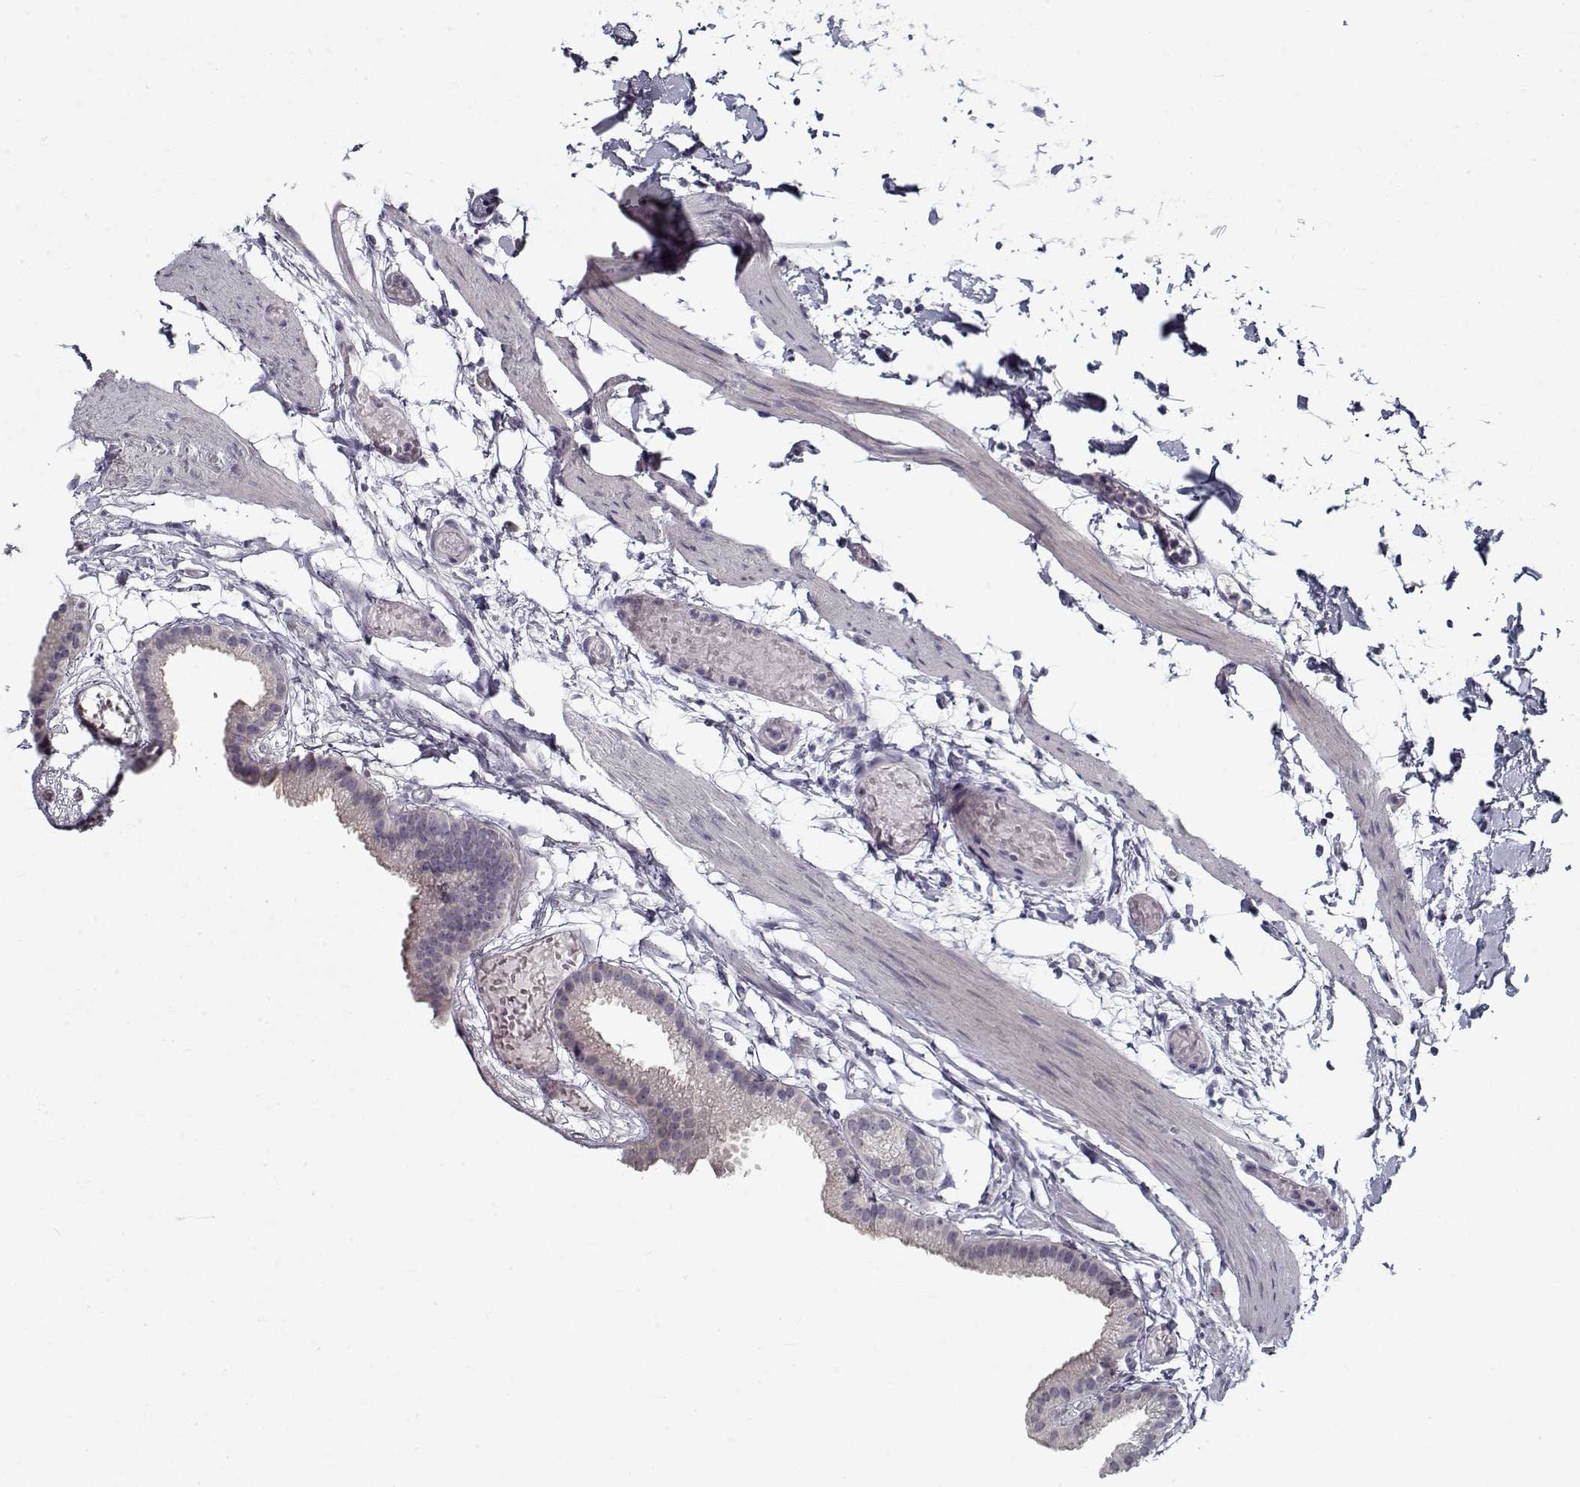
{"staining": {"intensity": "negative", "quantity": "none", "location": "none"}, "tissue": "gallbladder", "cell_type": "Glandular cells", "image_type": "normal", "snomed": [{"axis": "morphology", "description": "Normal tissue, NOS"}, {"axis": "topography", "description": "Gallbladder"}], "caption": "This is an IHC photomicrograph of normal human gallbladder. There is no staining in glandular cells.", "gene": "DDX25", "patient": {"sex": "female", "age": 45}}